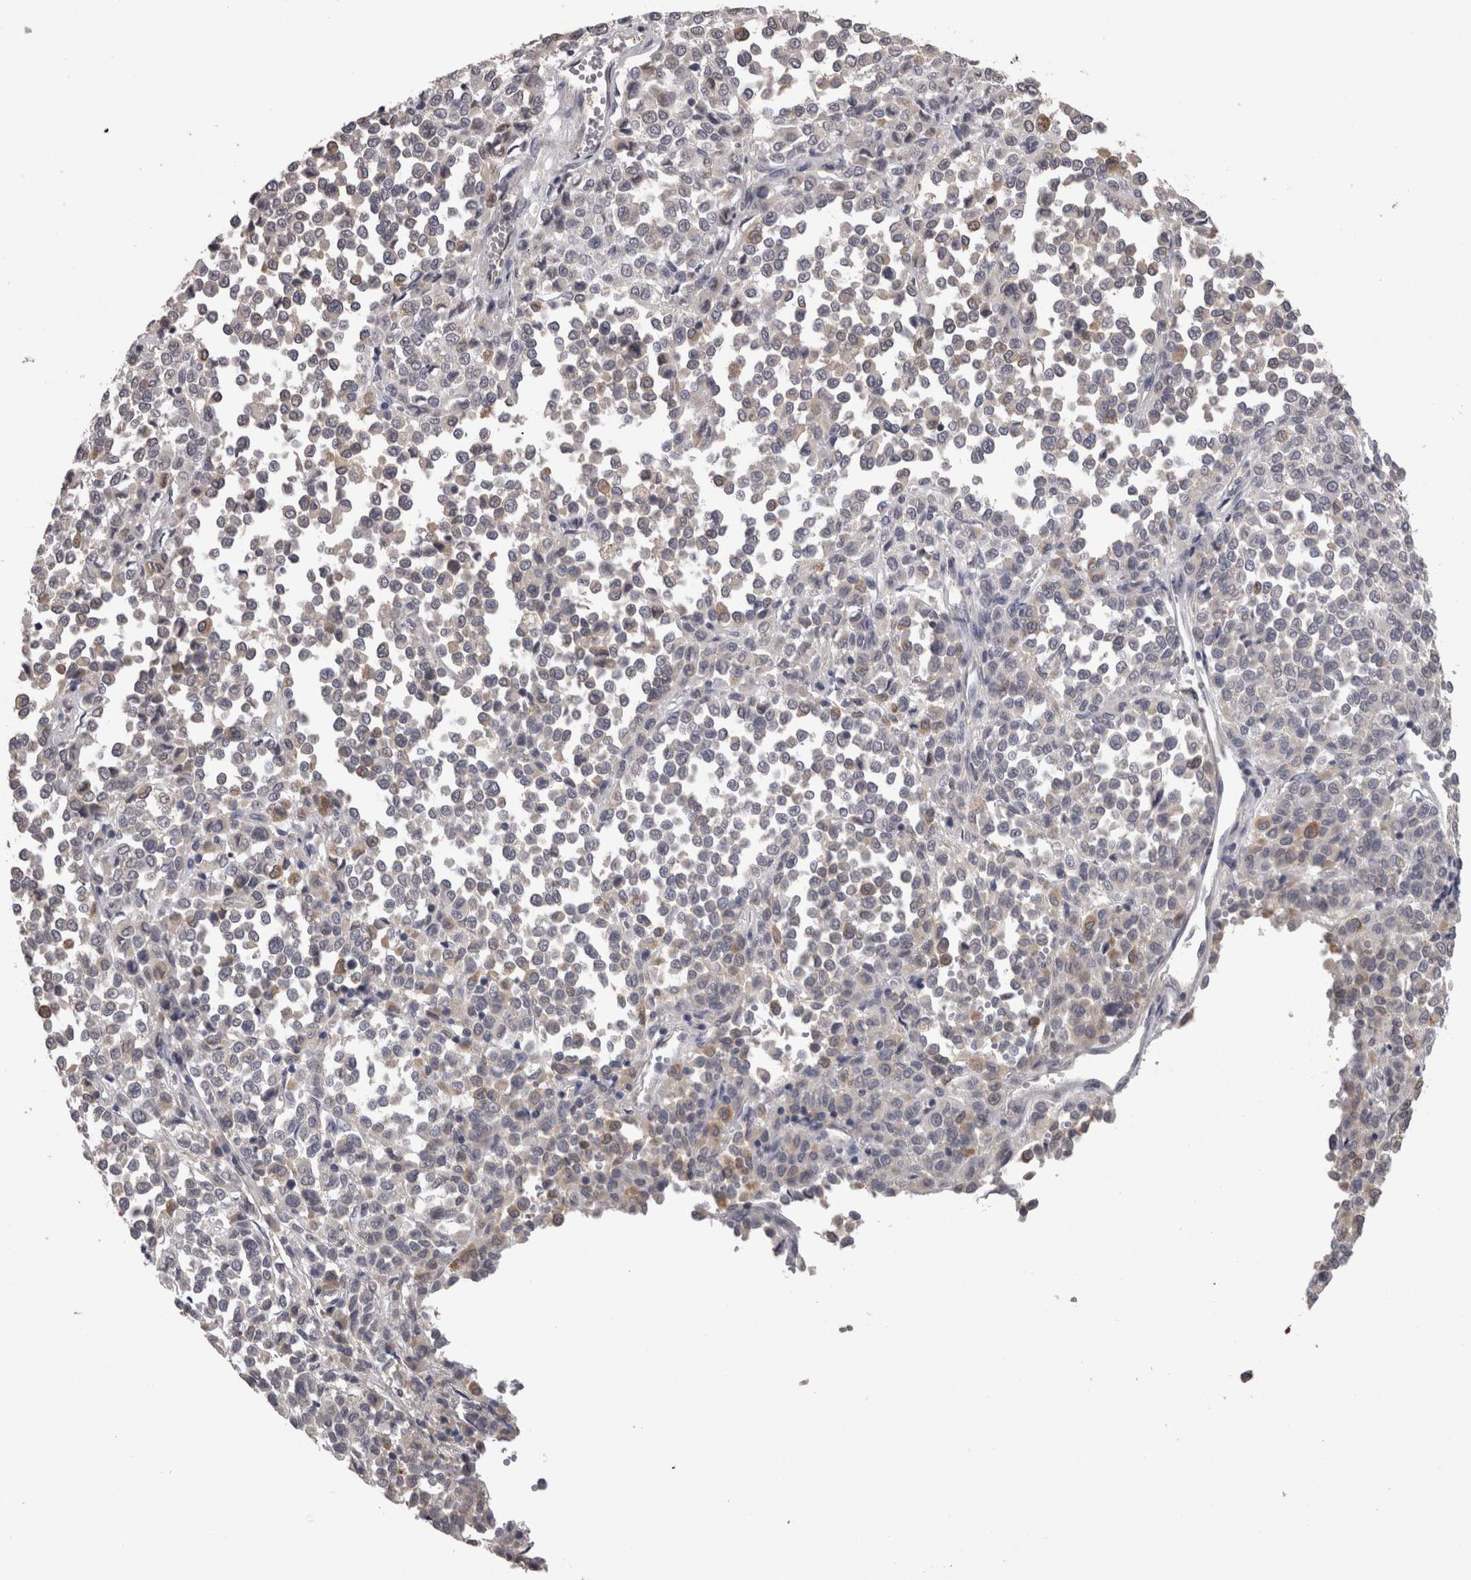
{"staining": {"intensity": "negative", "quantity": "none", "location": "none"}, "tissue": "melanoma", "cell_type": "Tumor cells", "image_type": "cancer", "snomed": [{"axis": "morphology", "description": "Malignant melanoma, Metastatic site"}, {"axis": "topography", "description": "Pancreas"}], "caption": "The image shows no staining of tumor cells in melanoma.", "gene": "PON3", "patient": {"sex": "female", "age": 30}}